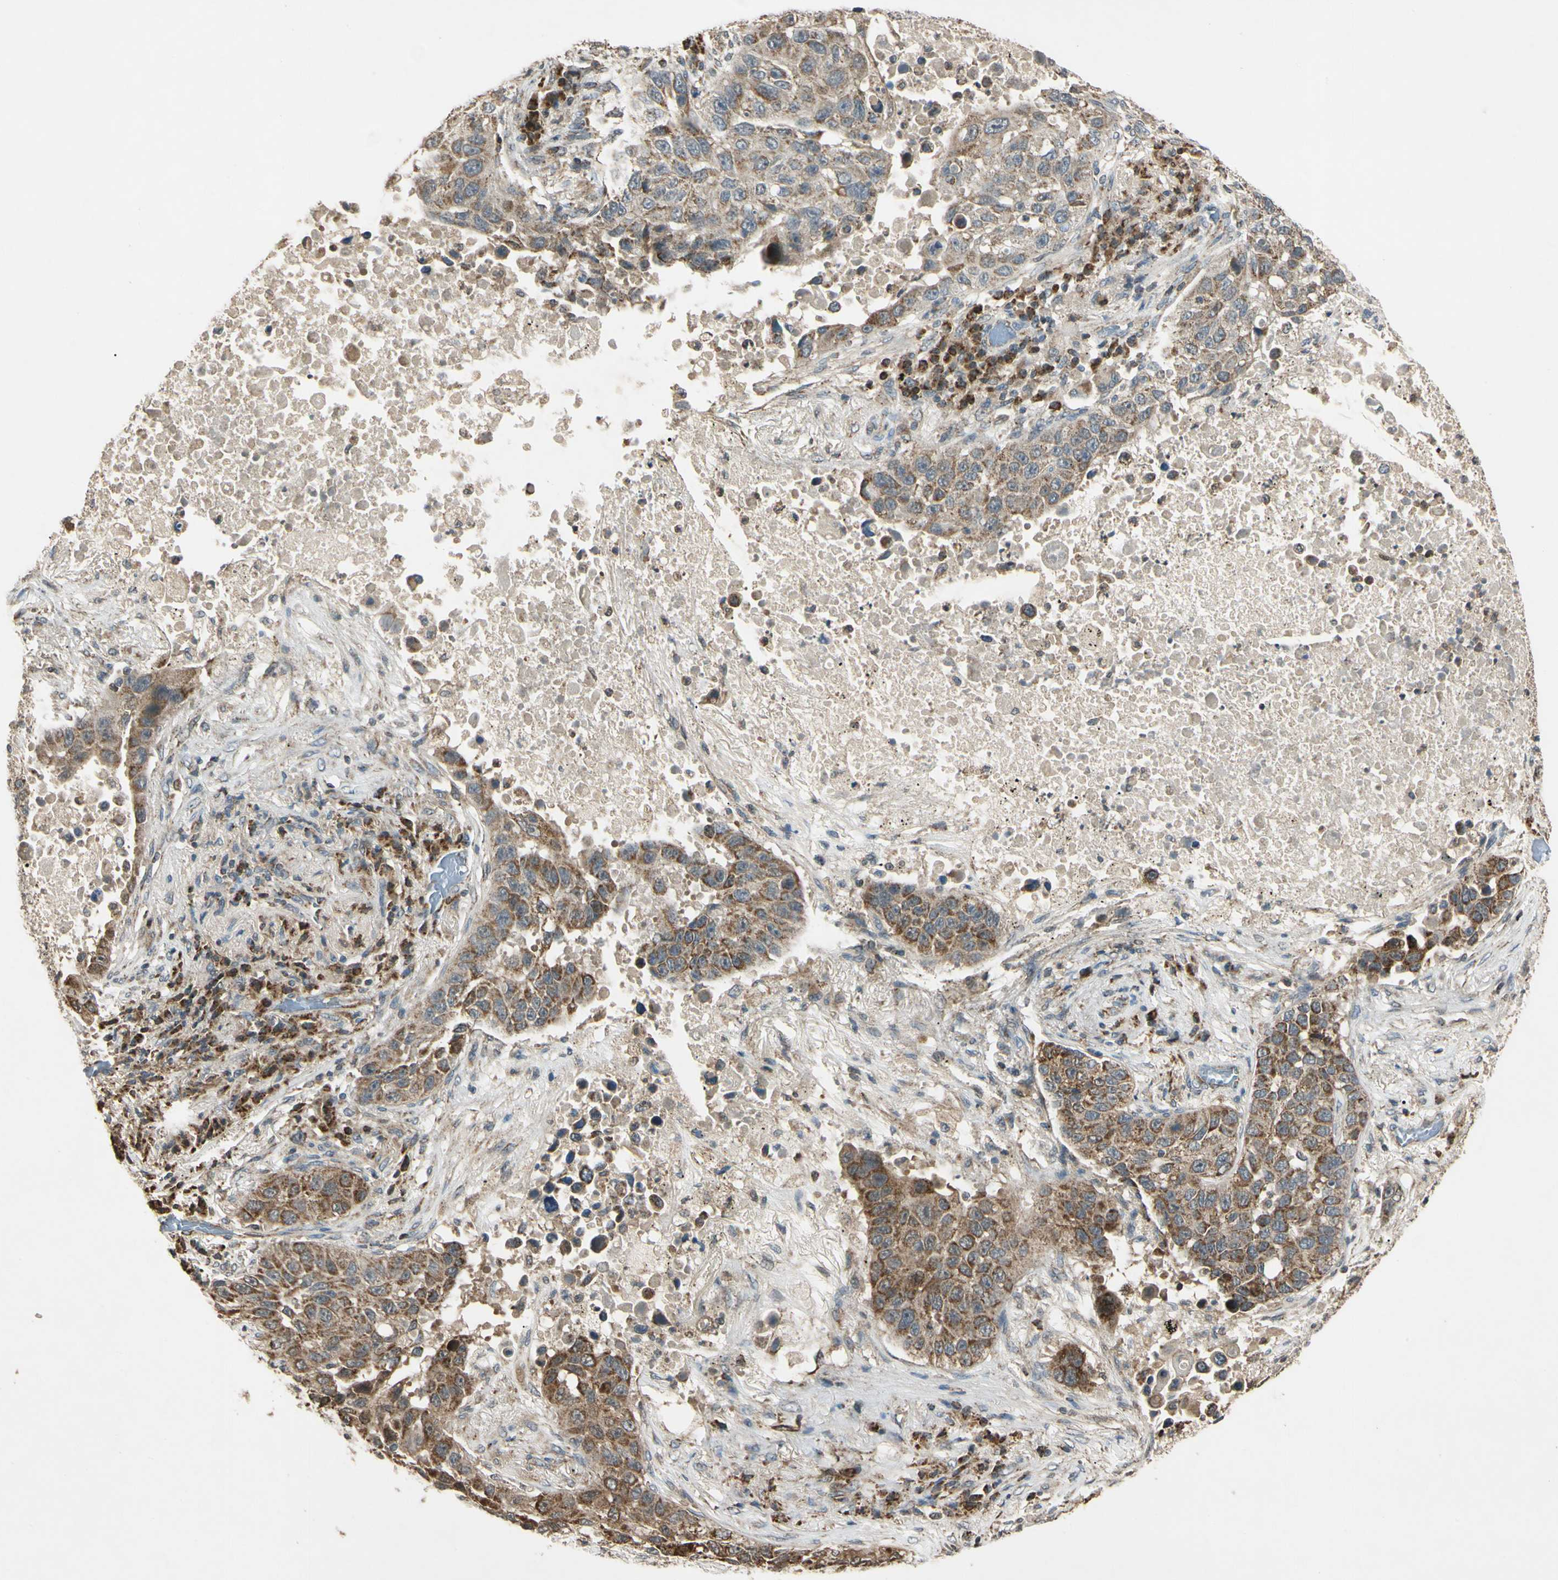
{"staining": {"intensity": "moderate", "quantity": "25%-75%", "location": "cytoplasmic/membranous"}, "tissue": "lung cancer", "cell_type": "Tumor cells", "image_type": "cancer", "snomed": [{"axis": "morphology", "description": "Squamous cell carcinoma, NOS"}, {"axis": "topography", "description": "Lung"}], "caption": "Immunohistochemical staining of lung squamous cell carcinoma displays medium levels of moderate cytoplasmic/membranous staining in about 25%-75% of tumor cells.", "gene": "PRDX5", "patient": {"sex": "male", "age": 57}}